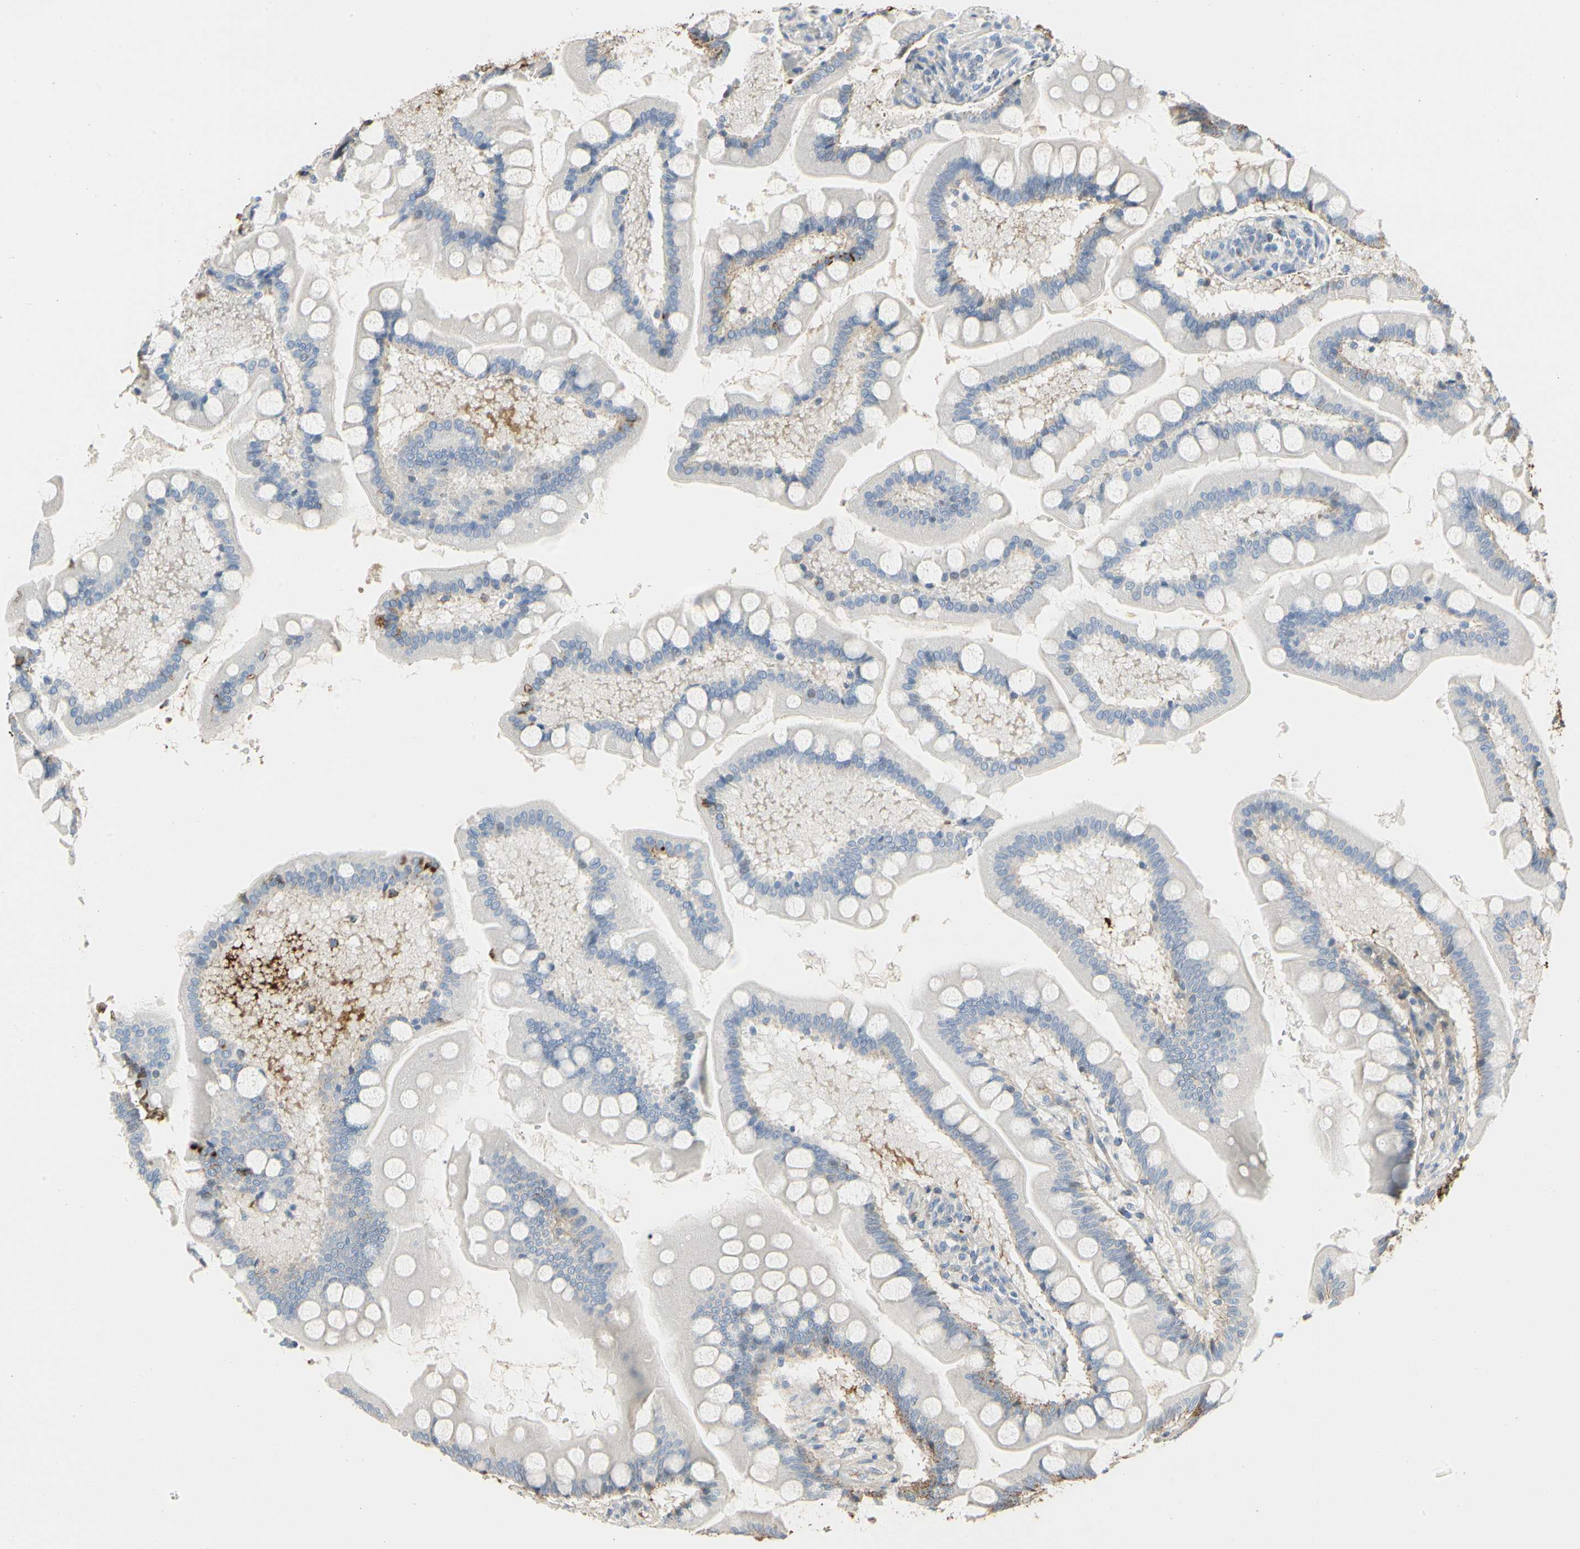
{"staining": {"intensity": "negative", "quantity": "none", "location": "none"}, "tissue": "small intestine", "cell_type": "Glandular cells", "image_type": "normal", "snomed": [{"axis": "morphology", "description": "Normal tissue, NOS"}, {"axis": "topography", "description": "Small intestine"}], "caption": "Histopathology image shows no significant protein positivity in glandular cells of unremarkable small intestine. (DAB immunohistochemistry (IHC) with hematoxylin counter stain).", "gene": "FGB", "patient": {"sex": "male", "age": 41}}